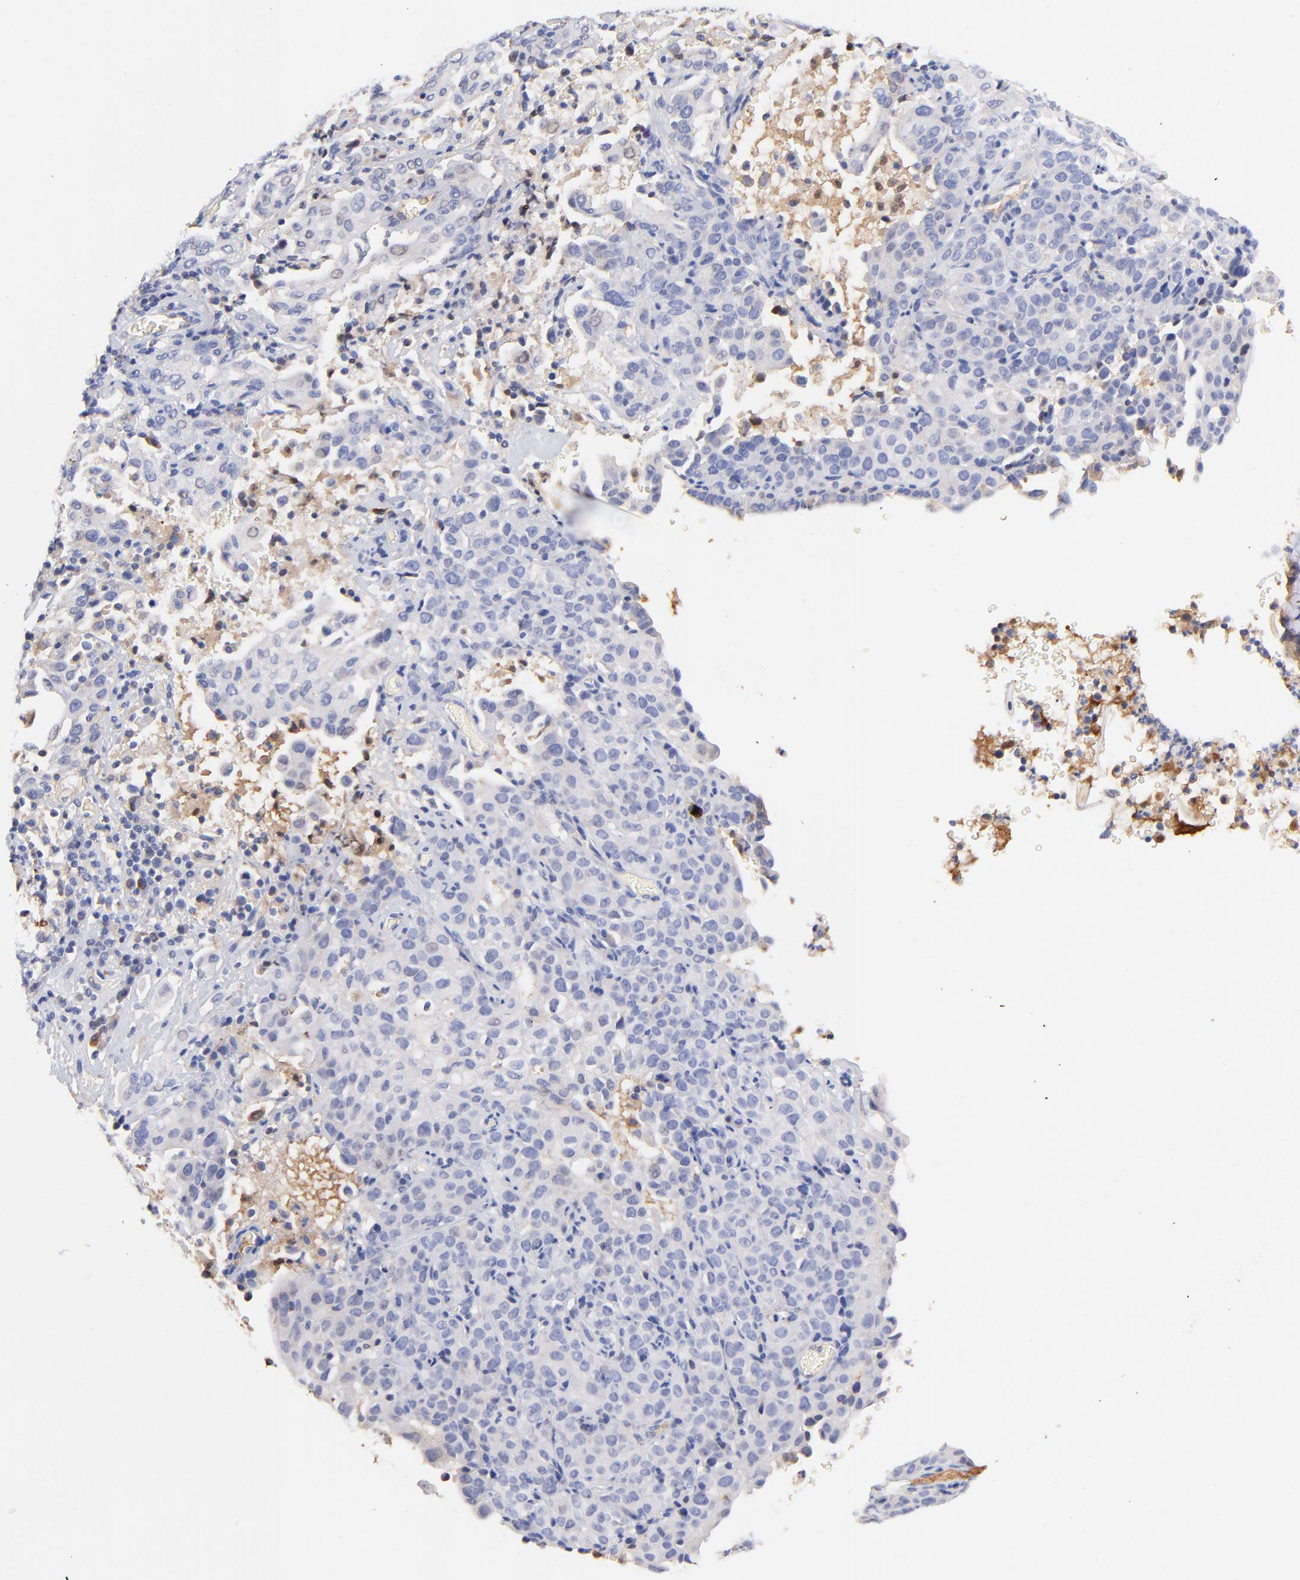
{"staining": {"intensity": "negative", "quantity": "none", "location": "none"}, "tissue": "cervical cancer", "cell_type": "Tumor cells", "image_type": "cancer", "snomed": [{"axis": "morphology", "description": "Squamous cell carcinoma, NOS"}, {"axis": "topography", "description": "Cervix"}], "caption": "Photomicrograph shows no protein staining in tumor cells of cervical squamous cell carcinoma tissue.", "gene": "IGLV7-43", "patient": {"sex": "female", "age": 41}}